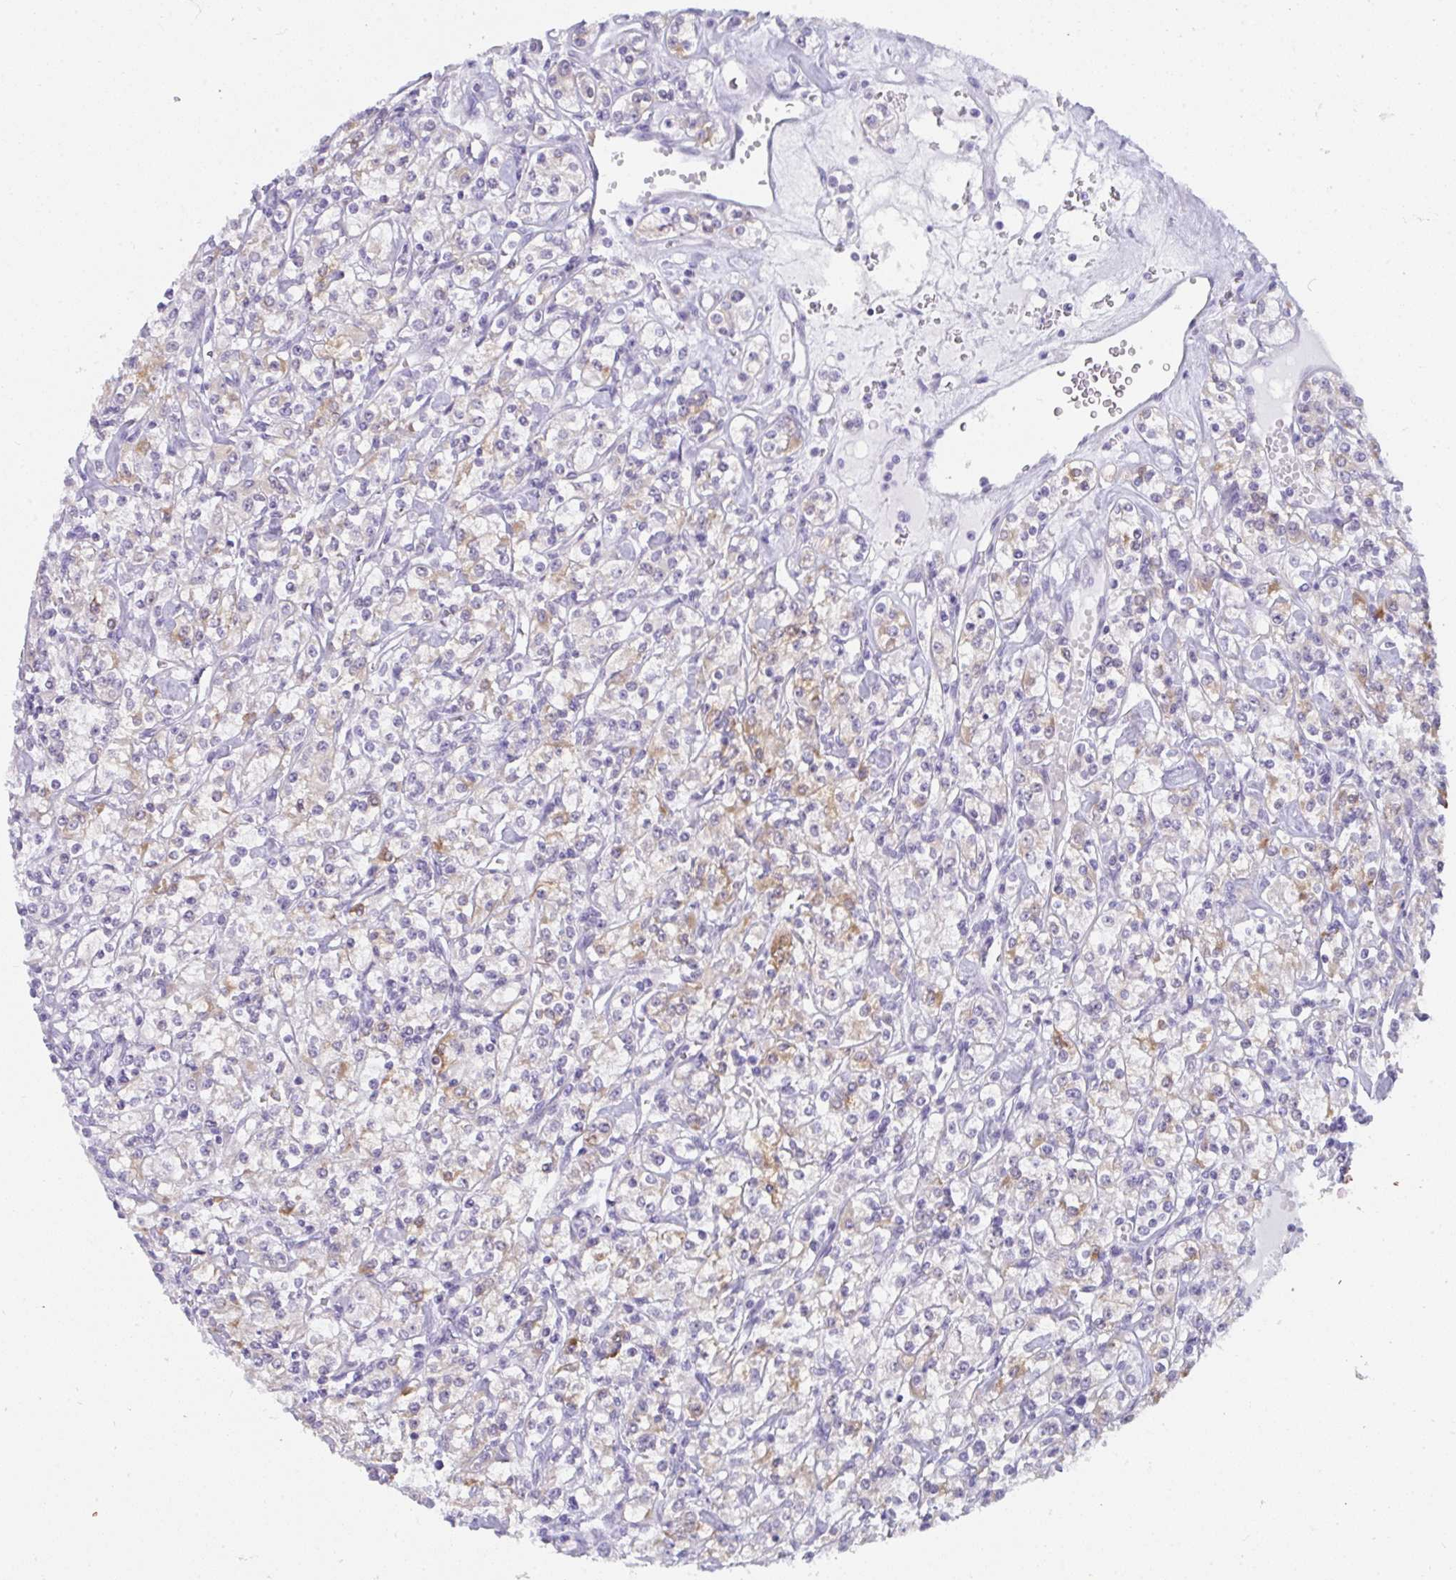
{"staining": {"intensity": "moderate", "quantity": "<25%", "location": "cytoplasmic/membranous"}, "tissue": "renal cancer", "cell_type": "Tumor cells", "image_type": "cancer", "snomed": [{"axis": "morphology", "description": "Adenocarcinoma, NOS"}, {"axis": "topography", "description": "Kidney"}], "caption": "DAB immunohistochemical staining of human renal adenocarcinoma shows moderate cytoplasmic/membranous protein positivity in about <25% of tumor cells.", "gene": "CDK13", "patient": {"sex": "male", "age": 77}}